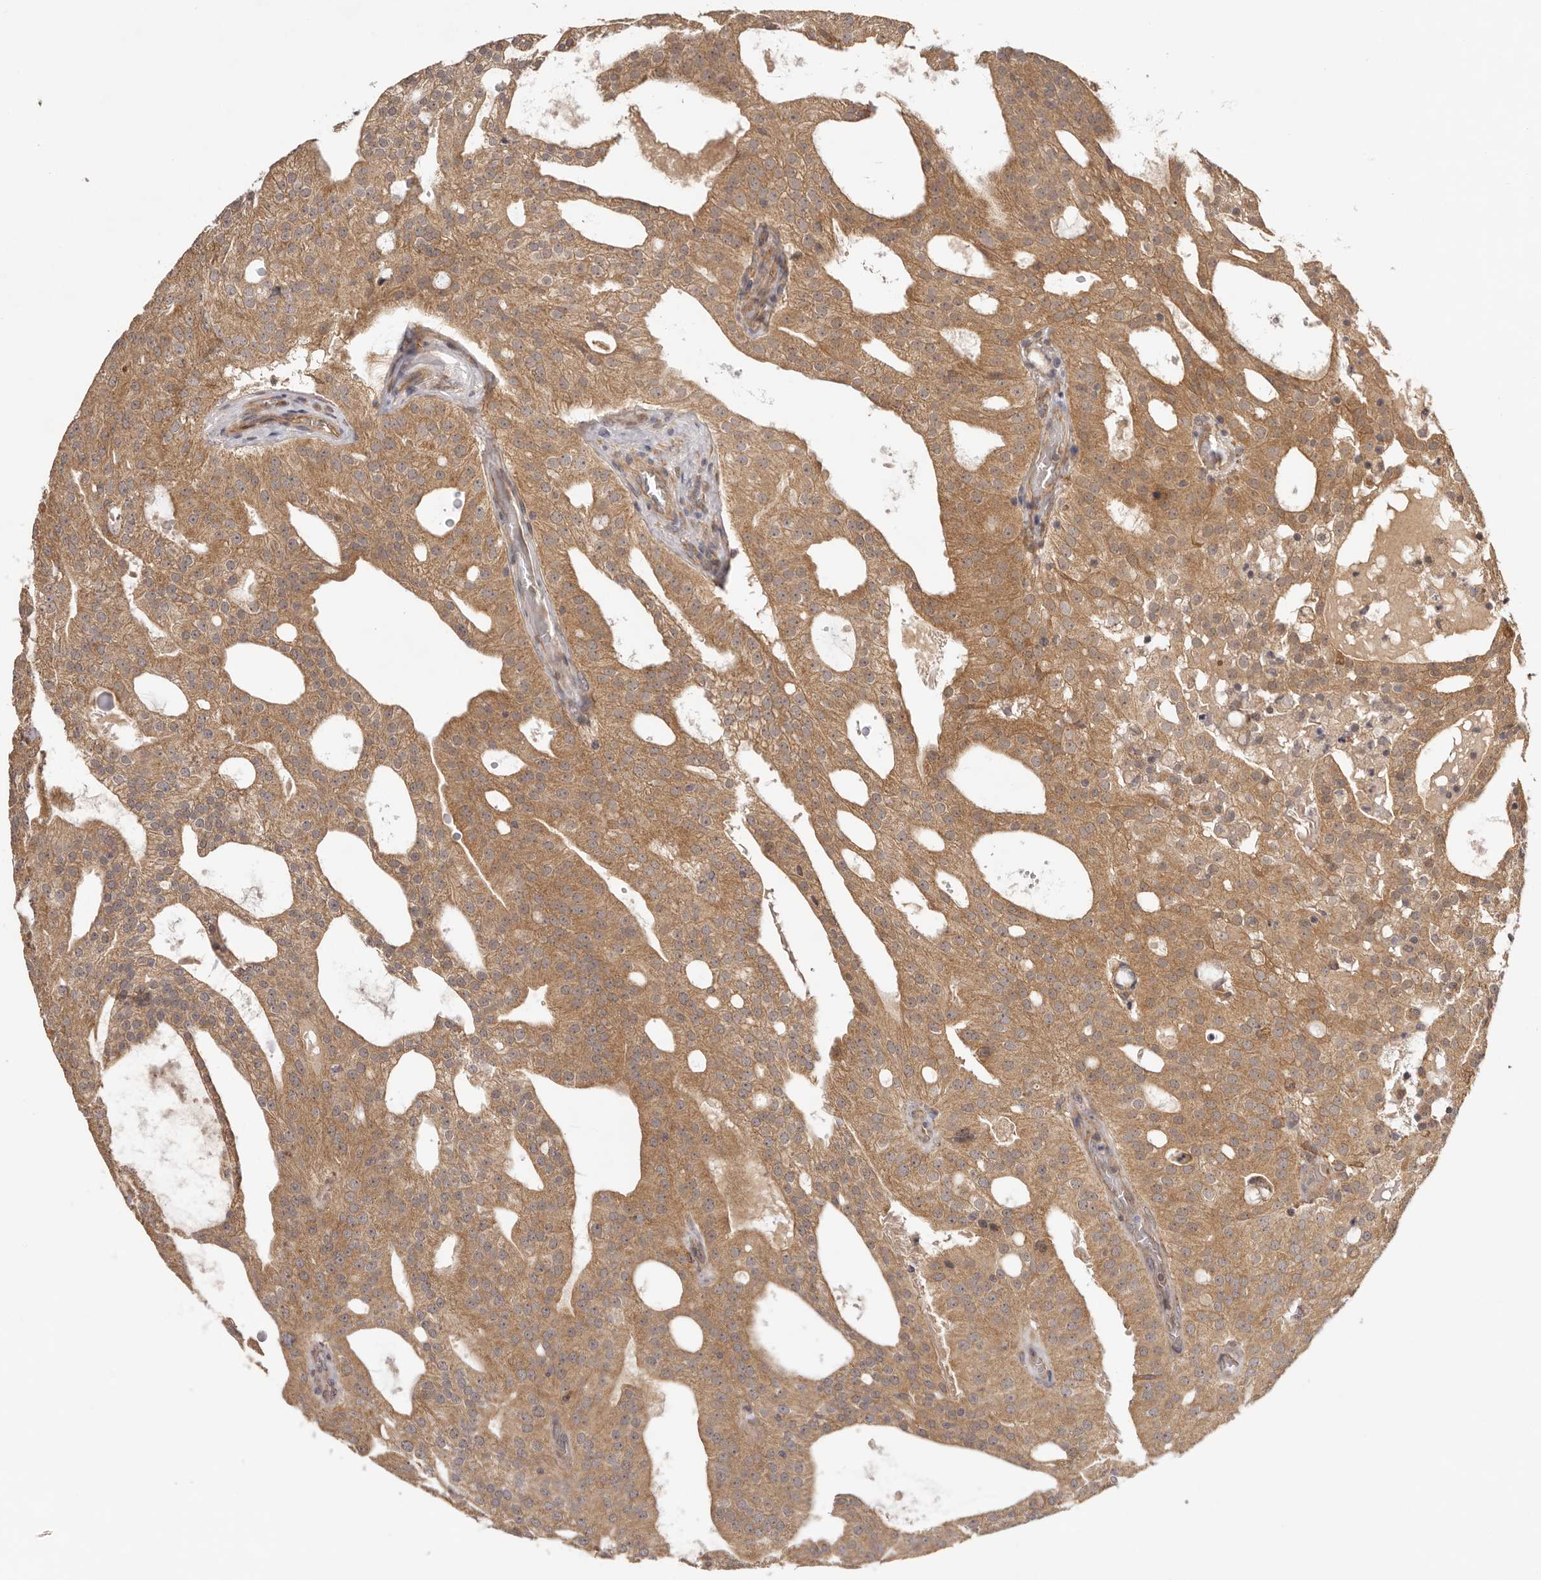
{"staining": {"intensity": "moderate", "quantity": ">75%", "location": "cytoplasmic/membranous"}, "tissue": "prostate cancer", "cell_type": "Tumor cells", "image_type": "cancer", "snomed": [{"axis": "morphology", "description": "Adenocarcinoma, Medium grade"}, {"axis": "topography", "description": "Prostate"}], "caption": "Prostate cancer (medium-grade adenocarcinoma) was stained to show a protein in brown. There is medium levels of moderate cytoplasmic/membranous positivity in about >75% of tumor cells.", "gene": "UBR2", "patient": {"sex": "male", "age": 88}}